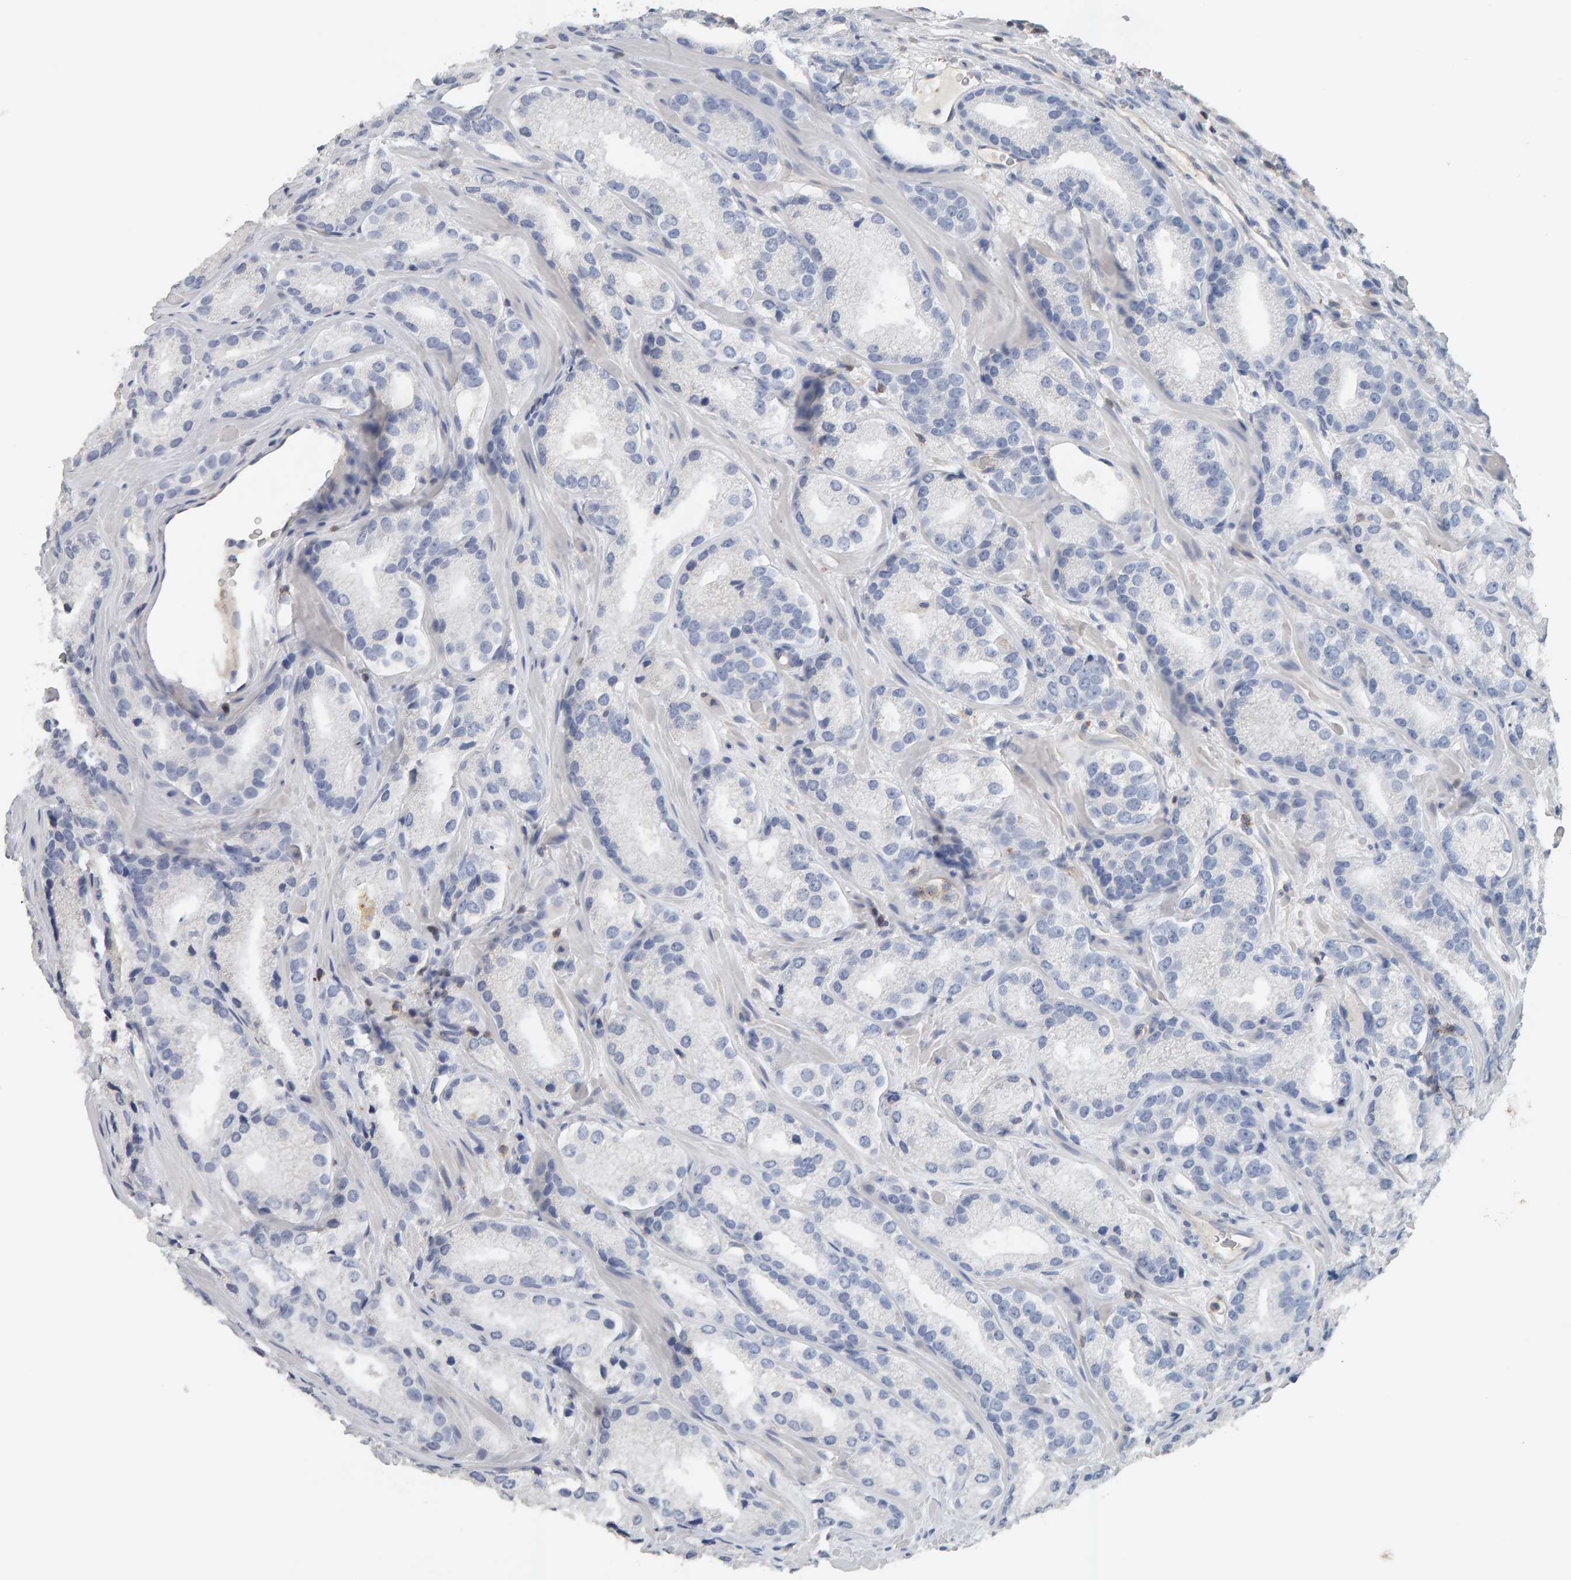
{"staining": {"intensity": "negative", "quantity": "none", "location": "none"}, "tissue": "prostate cancer", "cell_type": "Tumor cells", "image_type": "cancer", "snomed": [{"axis": "morphology", "description": "Adenocarcinoma, High grade"}, {"axis": "topography", "description": "Prostate"}], "caption": "Photomicrograph shows no protein expression in tumor cells of adenocarcinoma (high-grade) (prostate) tissue. The staining was performed using DAB to visualize the protein expression in brown, while the nuclei were stained in blue with hematoxylin (Magnification: 20x).", "gene": "FYN", "patient": {"sex": "male", "age": 63}}